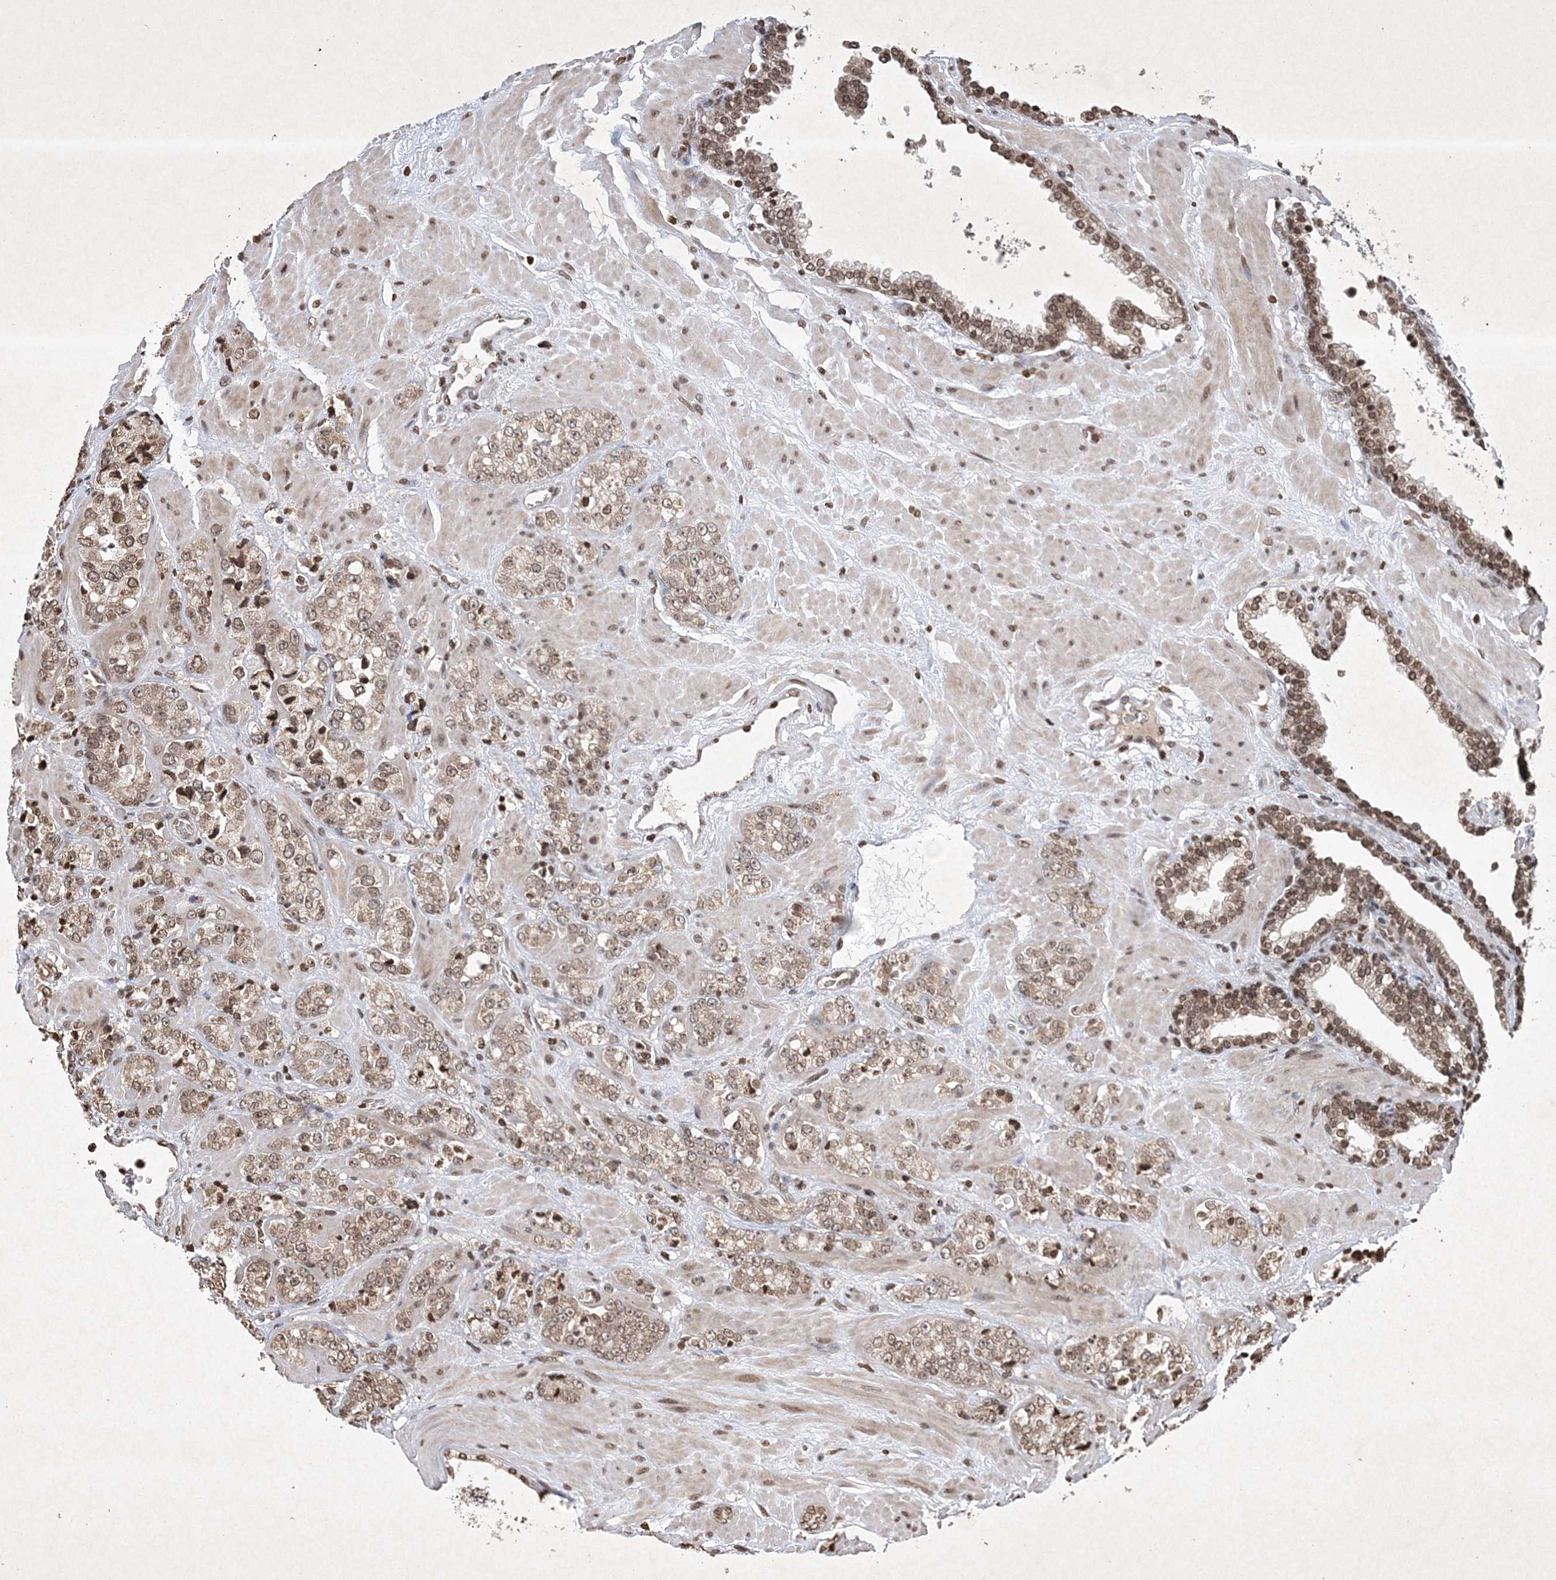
{"staining": {"intensity": "moderate", "quantity": ">75%", "location": "nuclear"}, "tissue": "prostate cancer", "cell_type": "Tumor cells", "image_type": "cancer", "snomed": [{"axis": "morphology", "description": "Adenocarcinoma, High grade"}, {"axis": "topography", "description": "Prostate"}], "caption": "High-power microscopy captured an immunohistochemistry image of prostate cancer (high-grade adenocarcinoma), revealing moderate nuclear positivity in about >75% of tumor cells.", "gene": "NEDD9", "patient": {"sex": "male", "age": 64}}